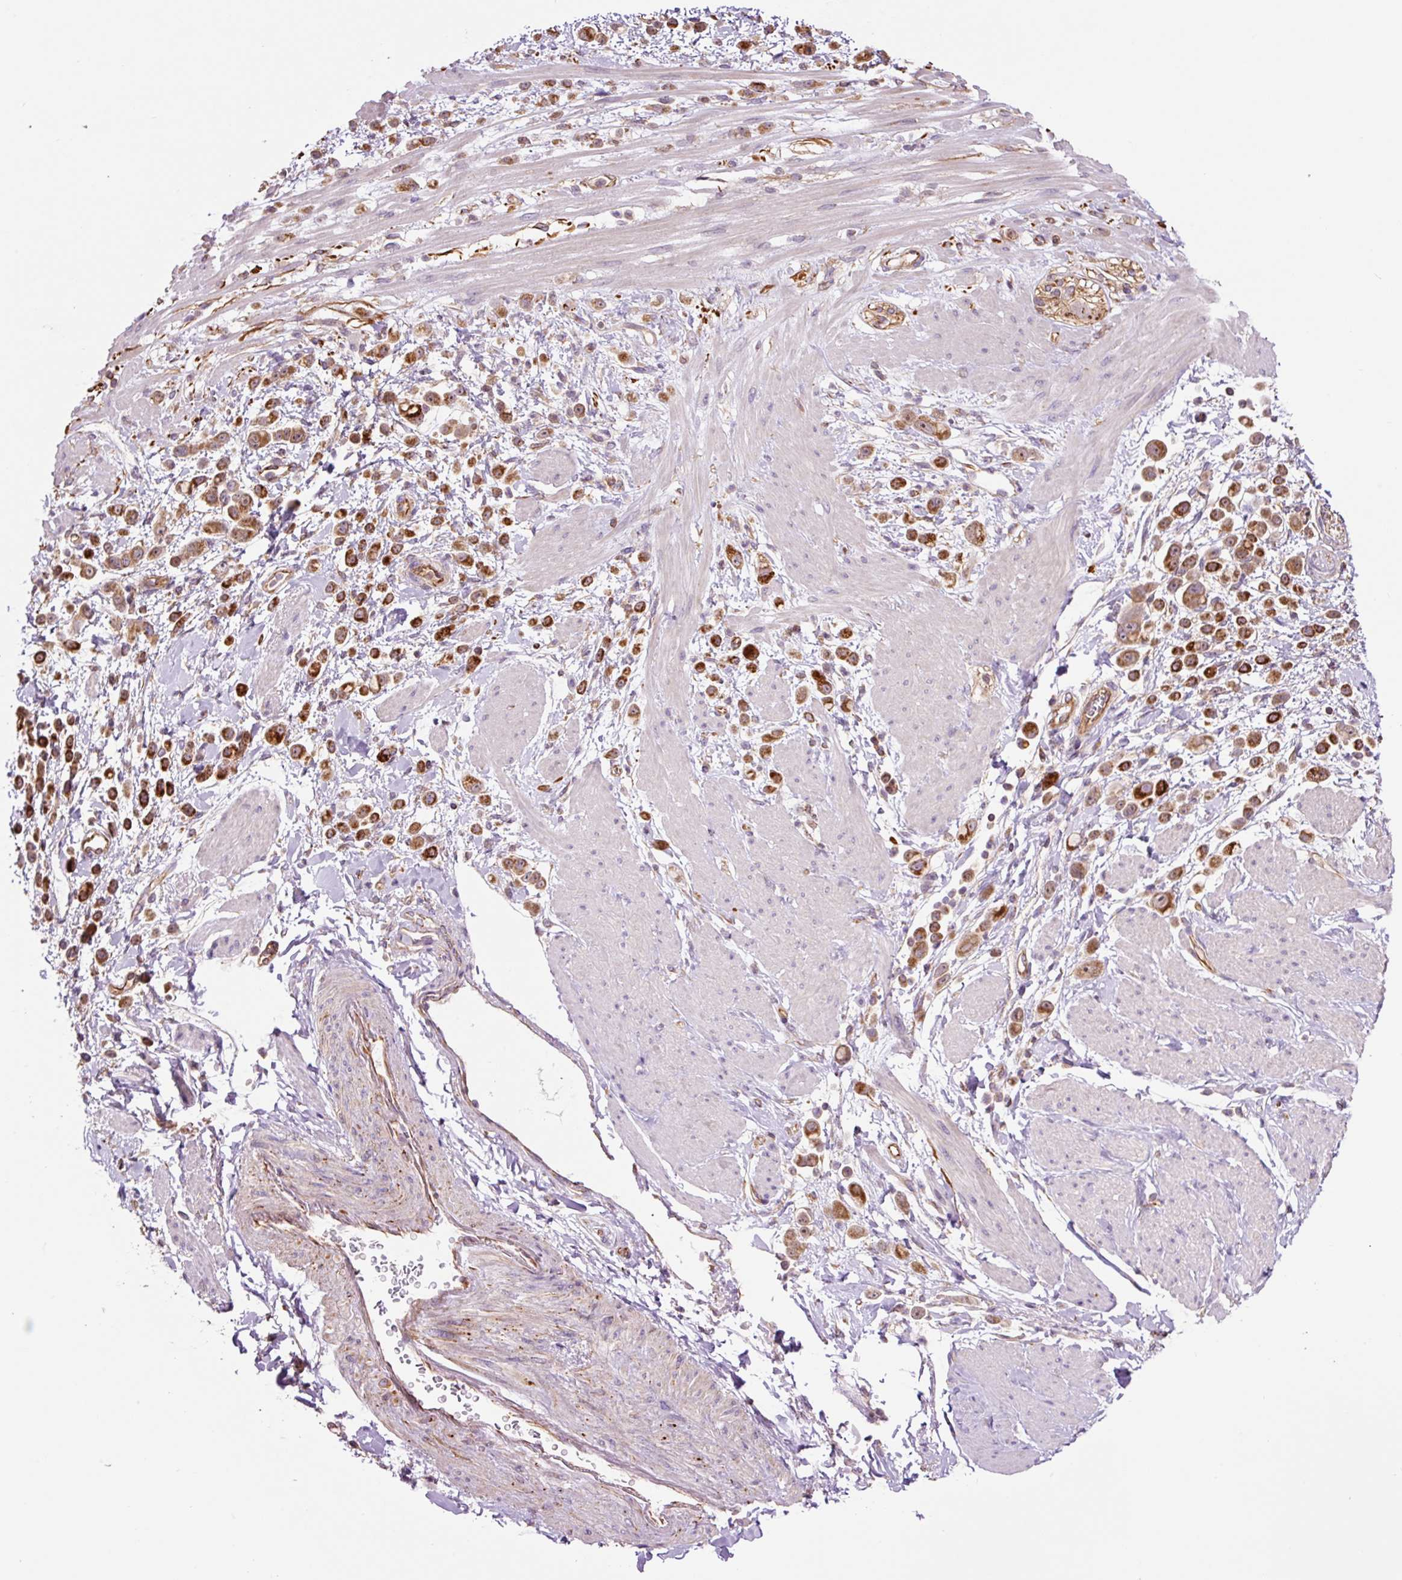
{"staining": {"intensity": "strong", "quantity": ">75%", "location": "cytoplasmic/membranous"}, "tissue": "pancreatic cancer", "cell_type": "Tumor cells", "image_type": "cancer", "snomed": [{"axis": "morphology", "description": "Normal tissue, NOS"}, {"axis": "morphology", "description": "Adenocarcinoma, NOS"}, {"axis": "topography", "description": "Pancreas"}], "caption": "Immunohistochemistry (IHC) of pancreatic cancer (adenocarcinoma) exhibits high levels of strong cytoplasmic/membranous expression in about >75% of tumor cells.", "gene": "PCK2", "patient": {"sex": "female", "age": 64}}